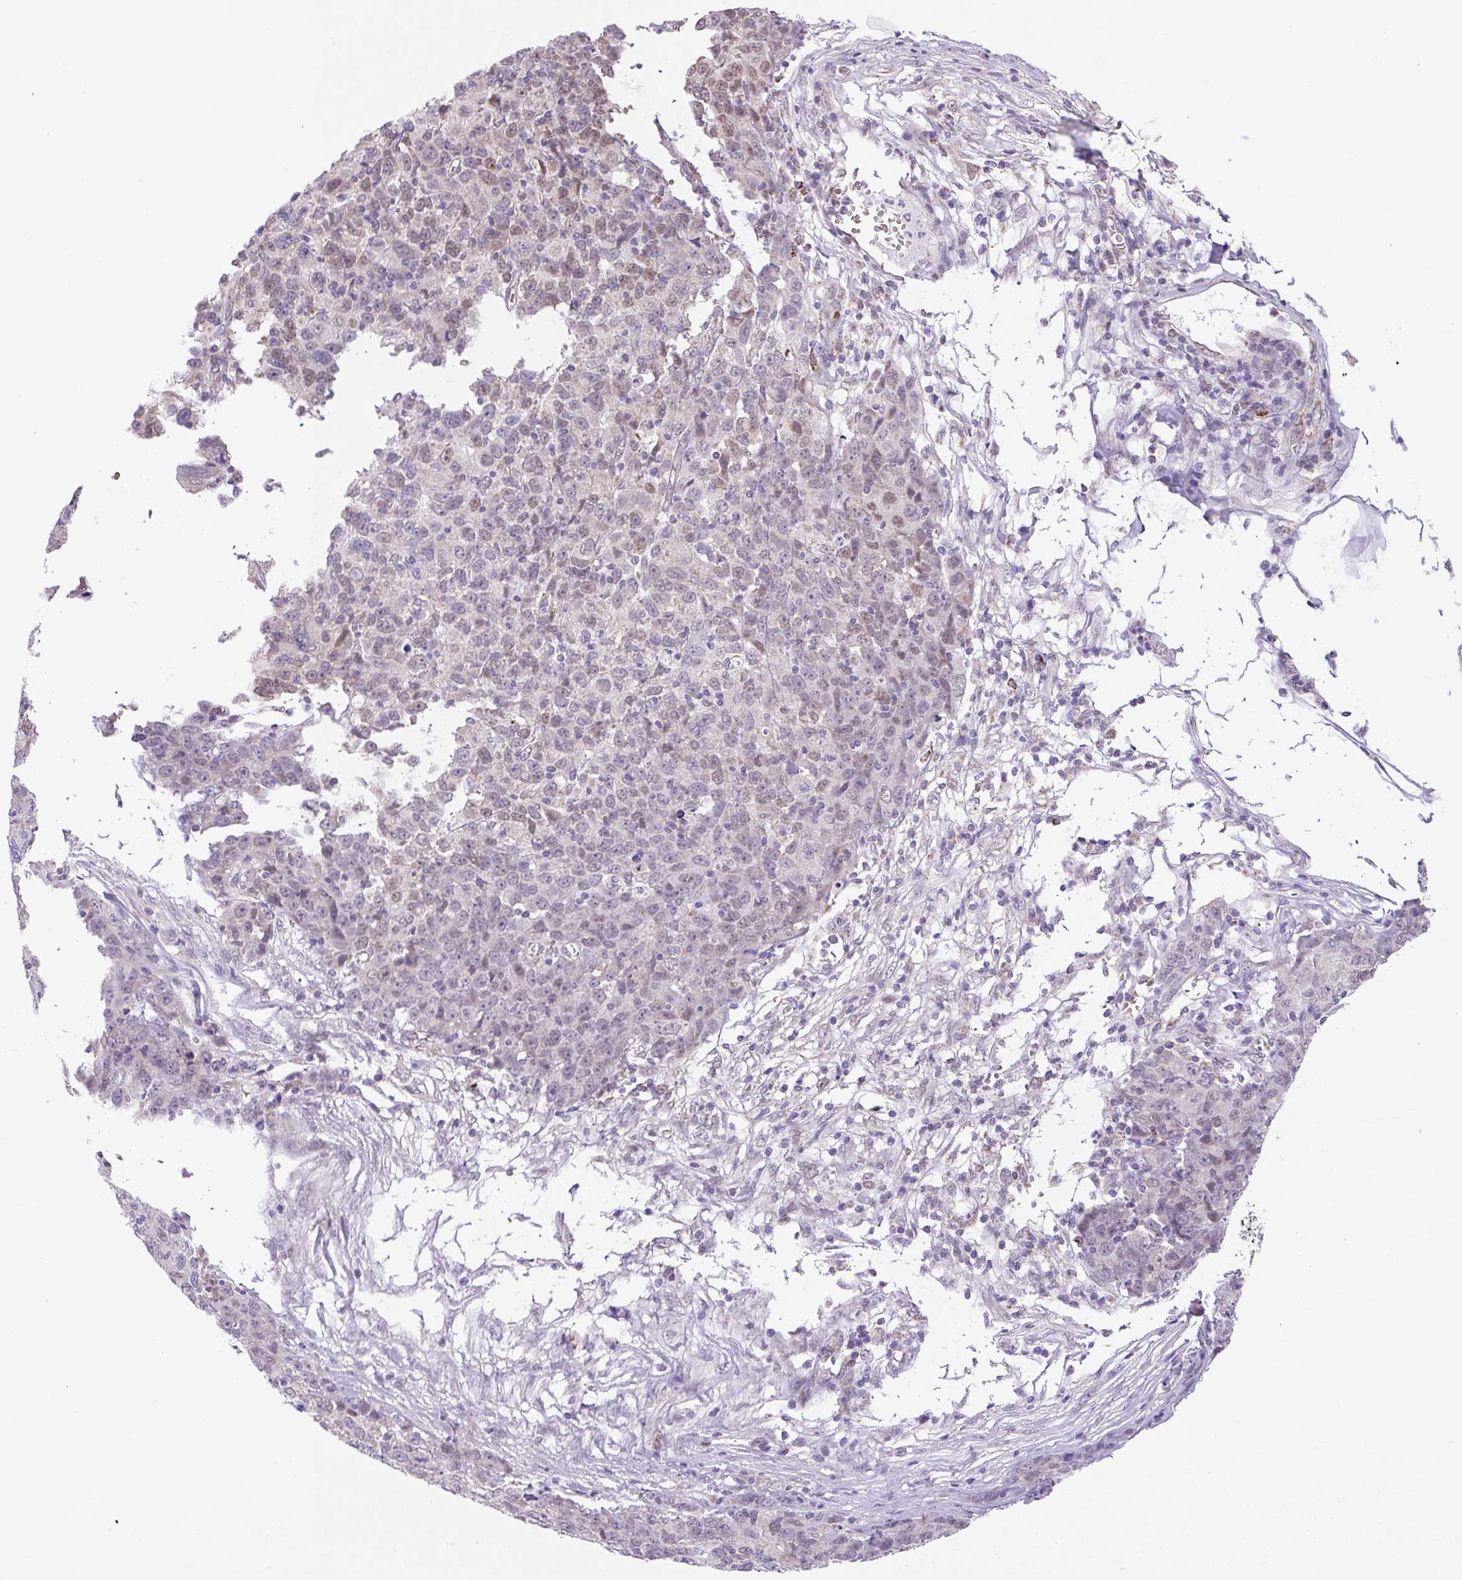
{"staining": {"intensity": "weak", "quantity": "25%-75%", "location": "nuclear"}, "tissue": "ovarian cancer", "cell_type": "Tumor cells", "image_type": "cancer", "snomed": [{"axis": "morphology", "description": "Carcinoma, endometroid"}, {"axis": "topography", "description": "Ovary"}], "caption": "Tumor cells show weak nuclear positivity in approximately 25%-75% of cells in ovarian cancer (endometroid carcinoma).", "gene": "SCO2", "patient": {"sex": "female", "age": 42}}